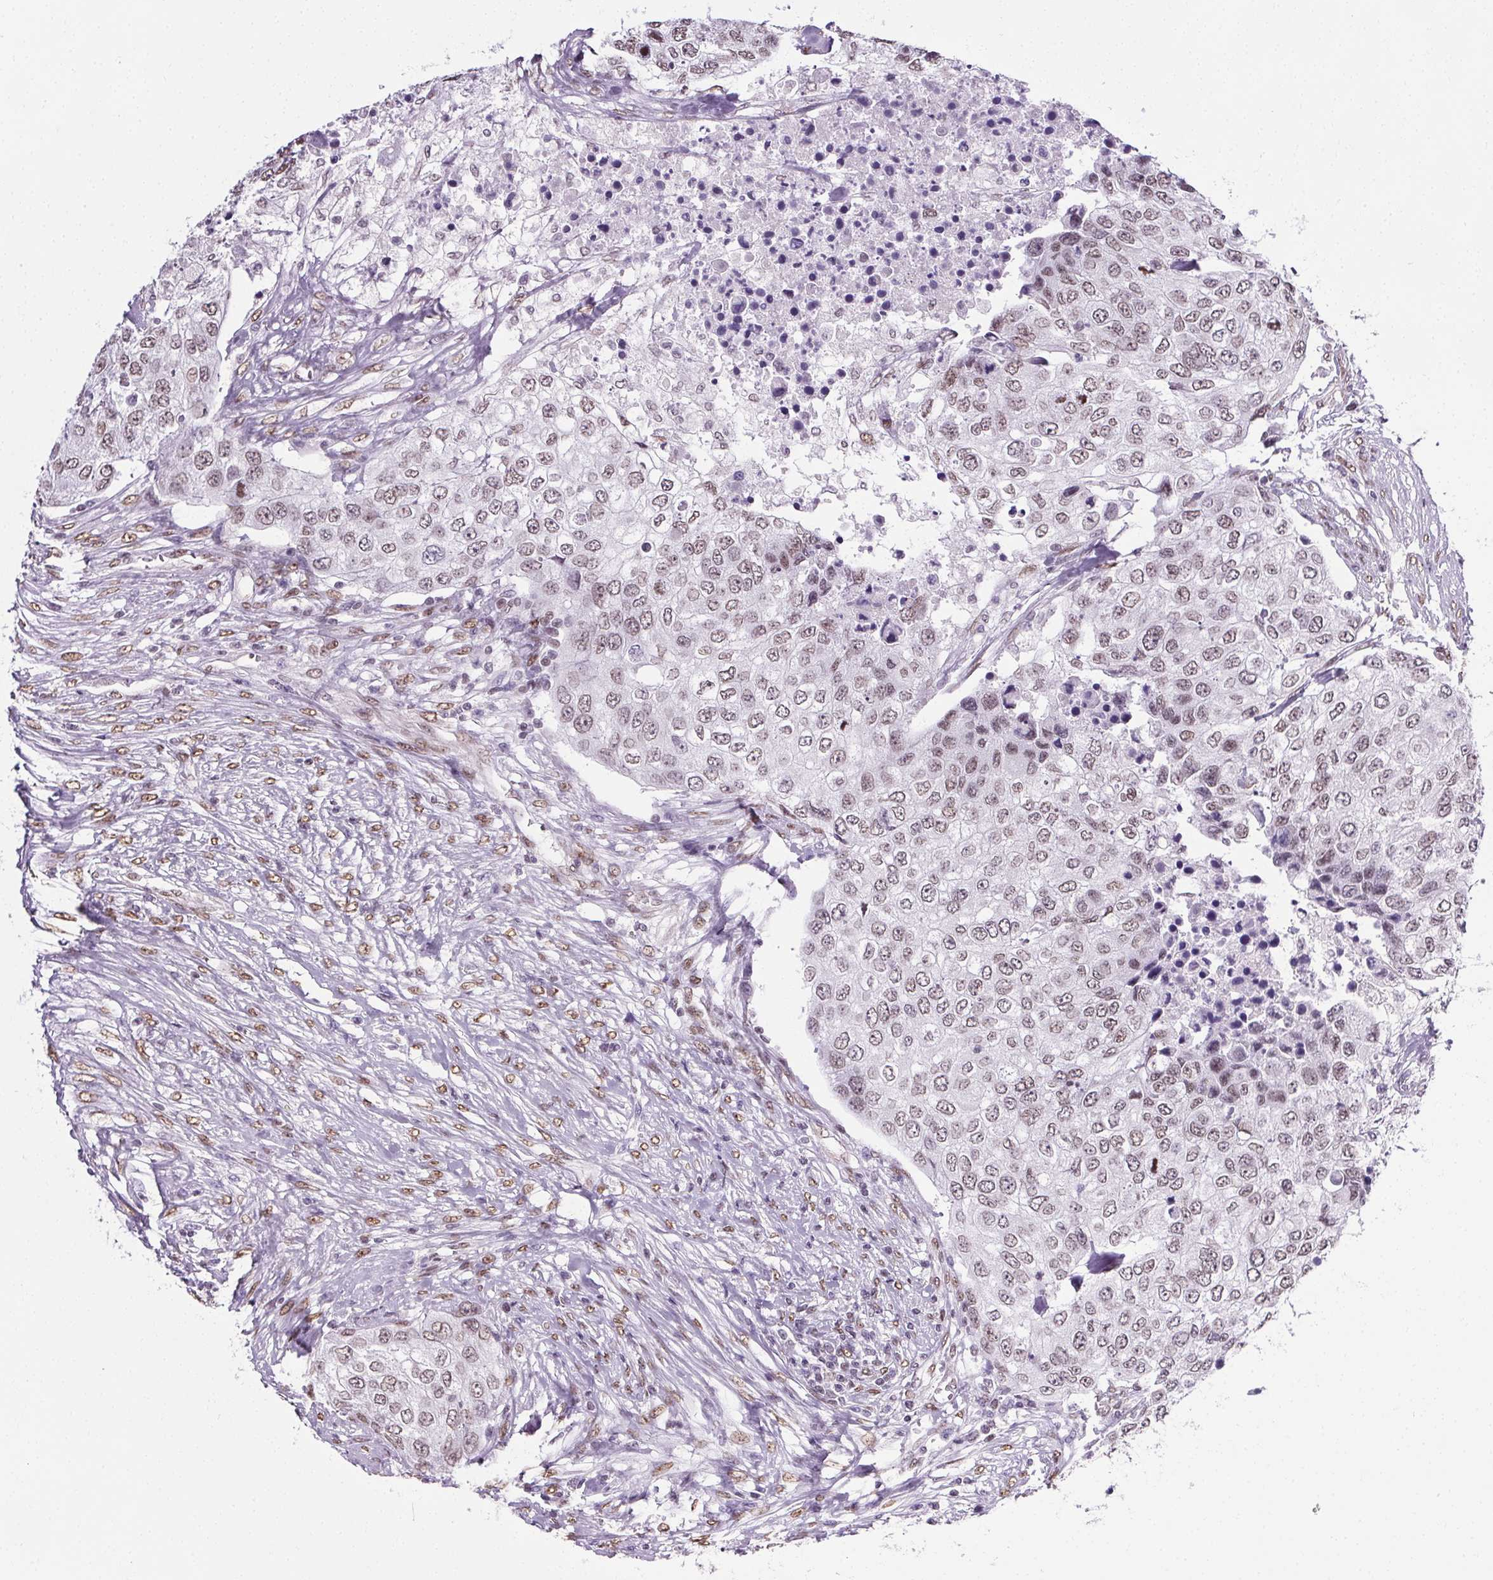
{"staining": {"intensity": "moderate", "quantity": ">75%", "location": "nuclear"}, "tissue": "urothelial cancer", "cell_type": "Tumor cells", "image_type": "cancer", "snomed": [{"axis": "morphology", "description": "Urothelial carcinoma, High grade"}, {"axis": "topography", "description": "Urinary bladder"}], "caption": "High-grade urothelial carcinoma stained with DAB immunohistochemistry shows medium levels of moderate nuclear expression in approximately >75% of tumor cells.", "gene": "GP6", "patient": {"sex": "female", "age": 78}}